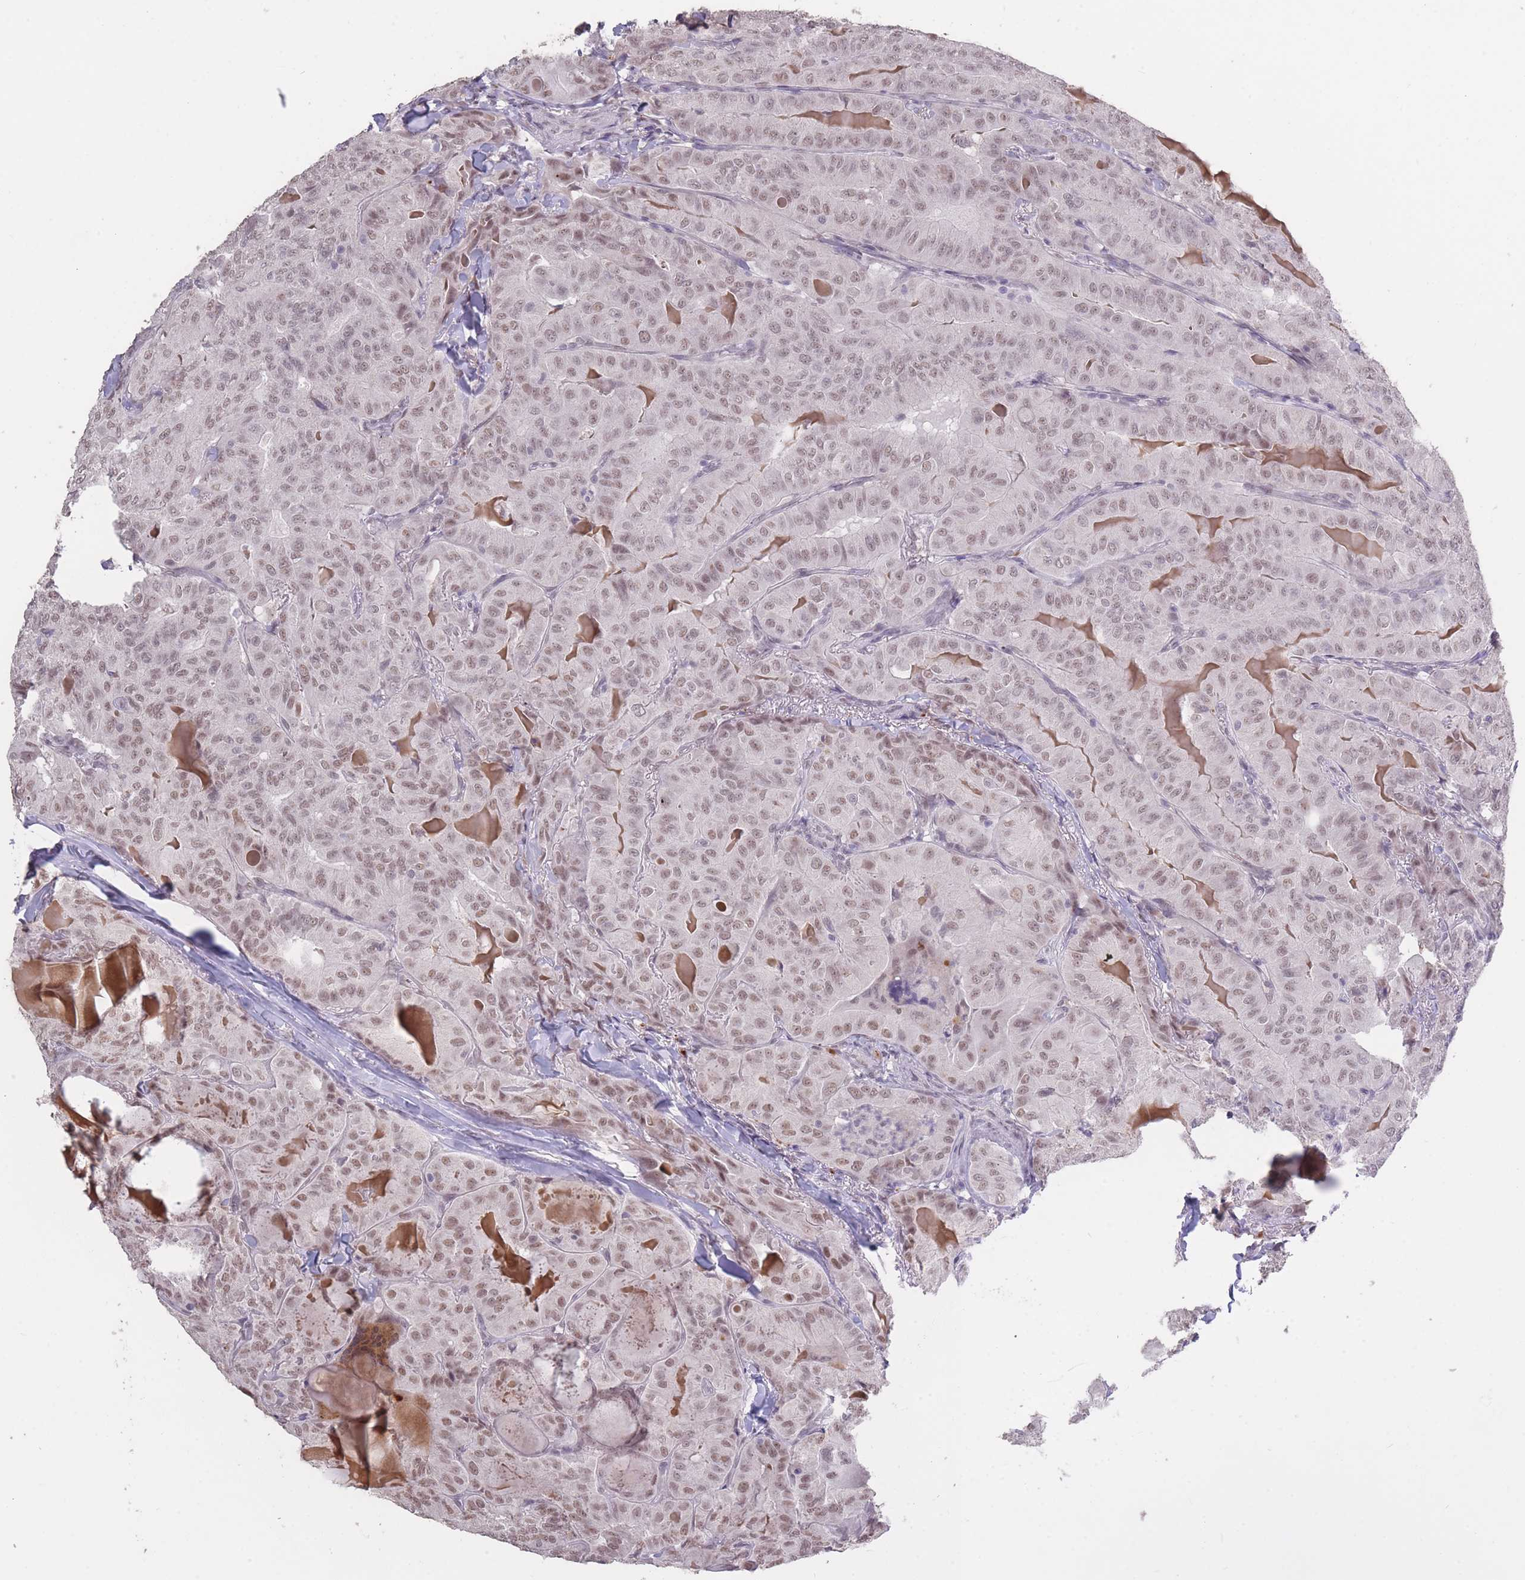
{"staining": {"intensity": "weak", "quantity": ">75%", "location": "nuclear"}, "tissue": "thyroid cancer", "cell_type": "Tumor cells", "image_type": "cancer", "snomed": [{"axis": "morphology", "description": "Papillary adenocarcinoma, NOS"}, {"axis": "topography", "description": "Thyroid gland"}], "caption": "Brown immunohistochemical staining in human thyroid cancer (papillary adenocarcinoma) reveals weak nuclear staining in about >75% of tumor cells.", "gene": "HNRNPUL1", "patient": {"sex": "female", "age": 68}}